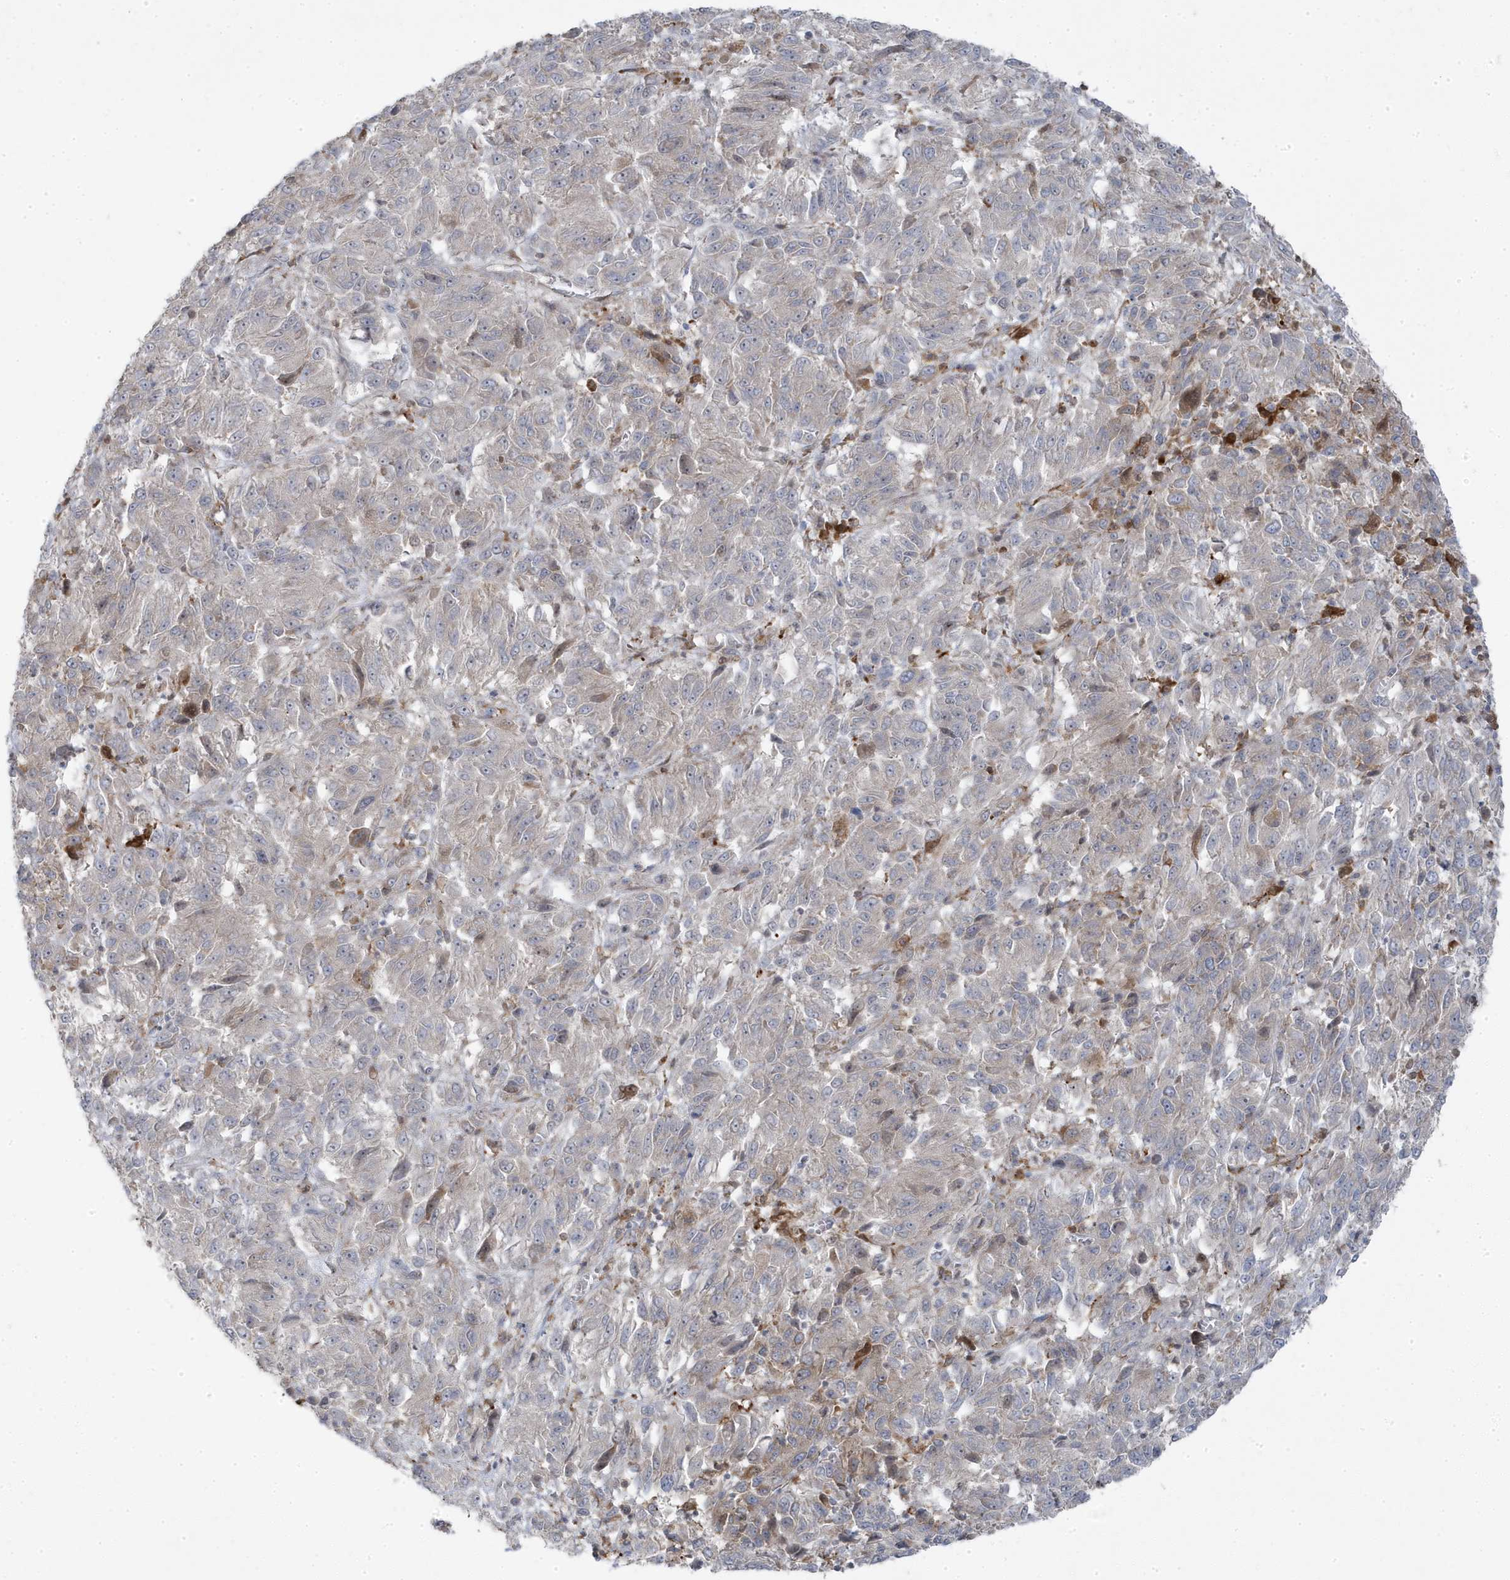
{"staining": {"intensity": "negative", "quantity": "none", "location": "none"}, "tissue": "melanoma", "cell_type": "Tumor cells", "image_type": "cancer", "snomed": [{"axis": "morphology", "description": "Malignant melanoma, Metastatic site"}, {"axis": "topography", "description": "Lung"}], "caption": "Tumor cells show no significant protein expression in malignant melanoma (metastatic site). Brightfield microscopy of immunohistochemistry stained with DAB (3,3'-diaminobenzidine) (brown) and hematoxylin (blue), captured at high magnification.", "gene": "ZNF654", "patient": {"sex": "male", "age": 64}}